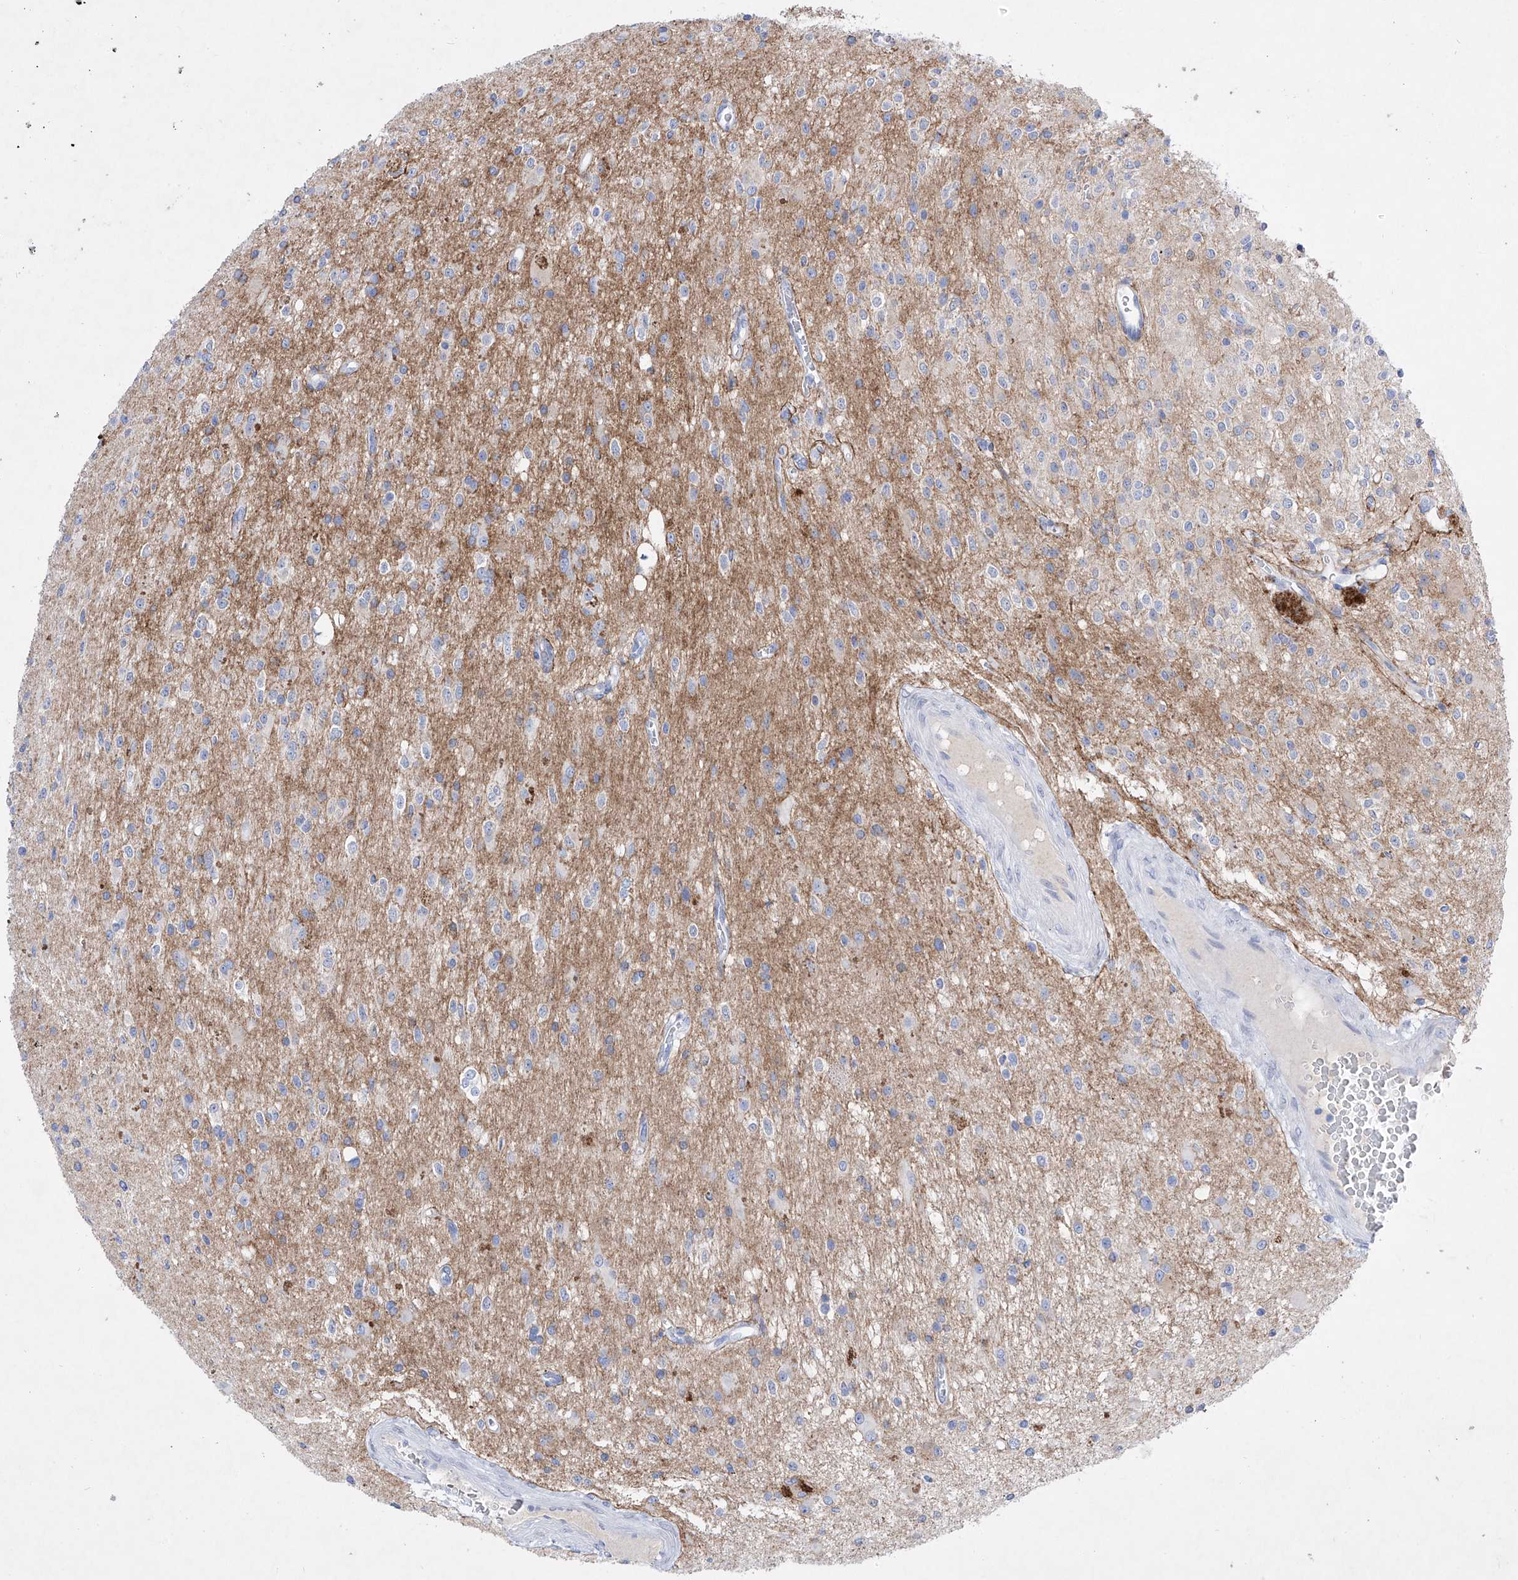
{"staining": {"intensity": "negative", "quantity": "none", "location": "none"}, "tissue": "glioma", "cell_type": "Tumor cells", "image_type": "cancer", "snomed": [{"axis": "morphology", "description": "Glioma, malignant, High grade"}, {"axis": "topography", "description": "Brain"}], "caption": "Protein analysis of high-grade glioma (malignant) exhibits no significant positivity in tumor cells. (DAB (3,3'-diaminobenzidine) IHC visualized using brightfield microscopy, high magnification).", "gene": "TM7SF2", "patient": {"sex": "male", "age": 34}}